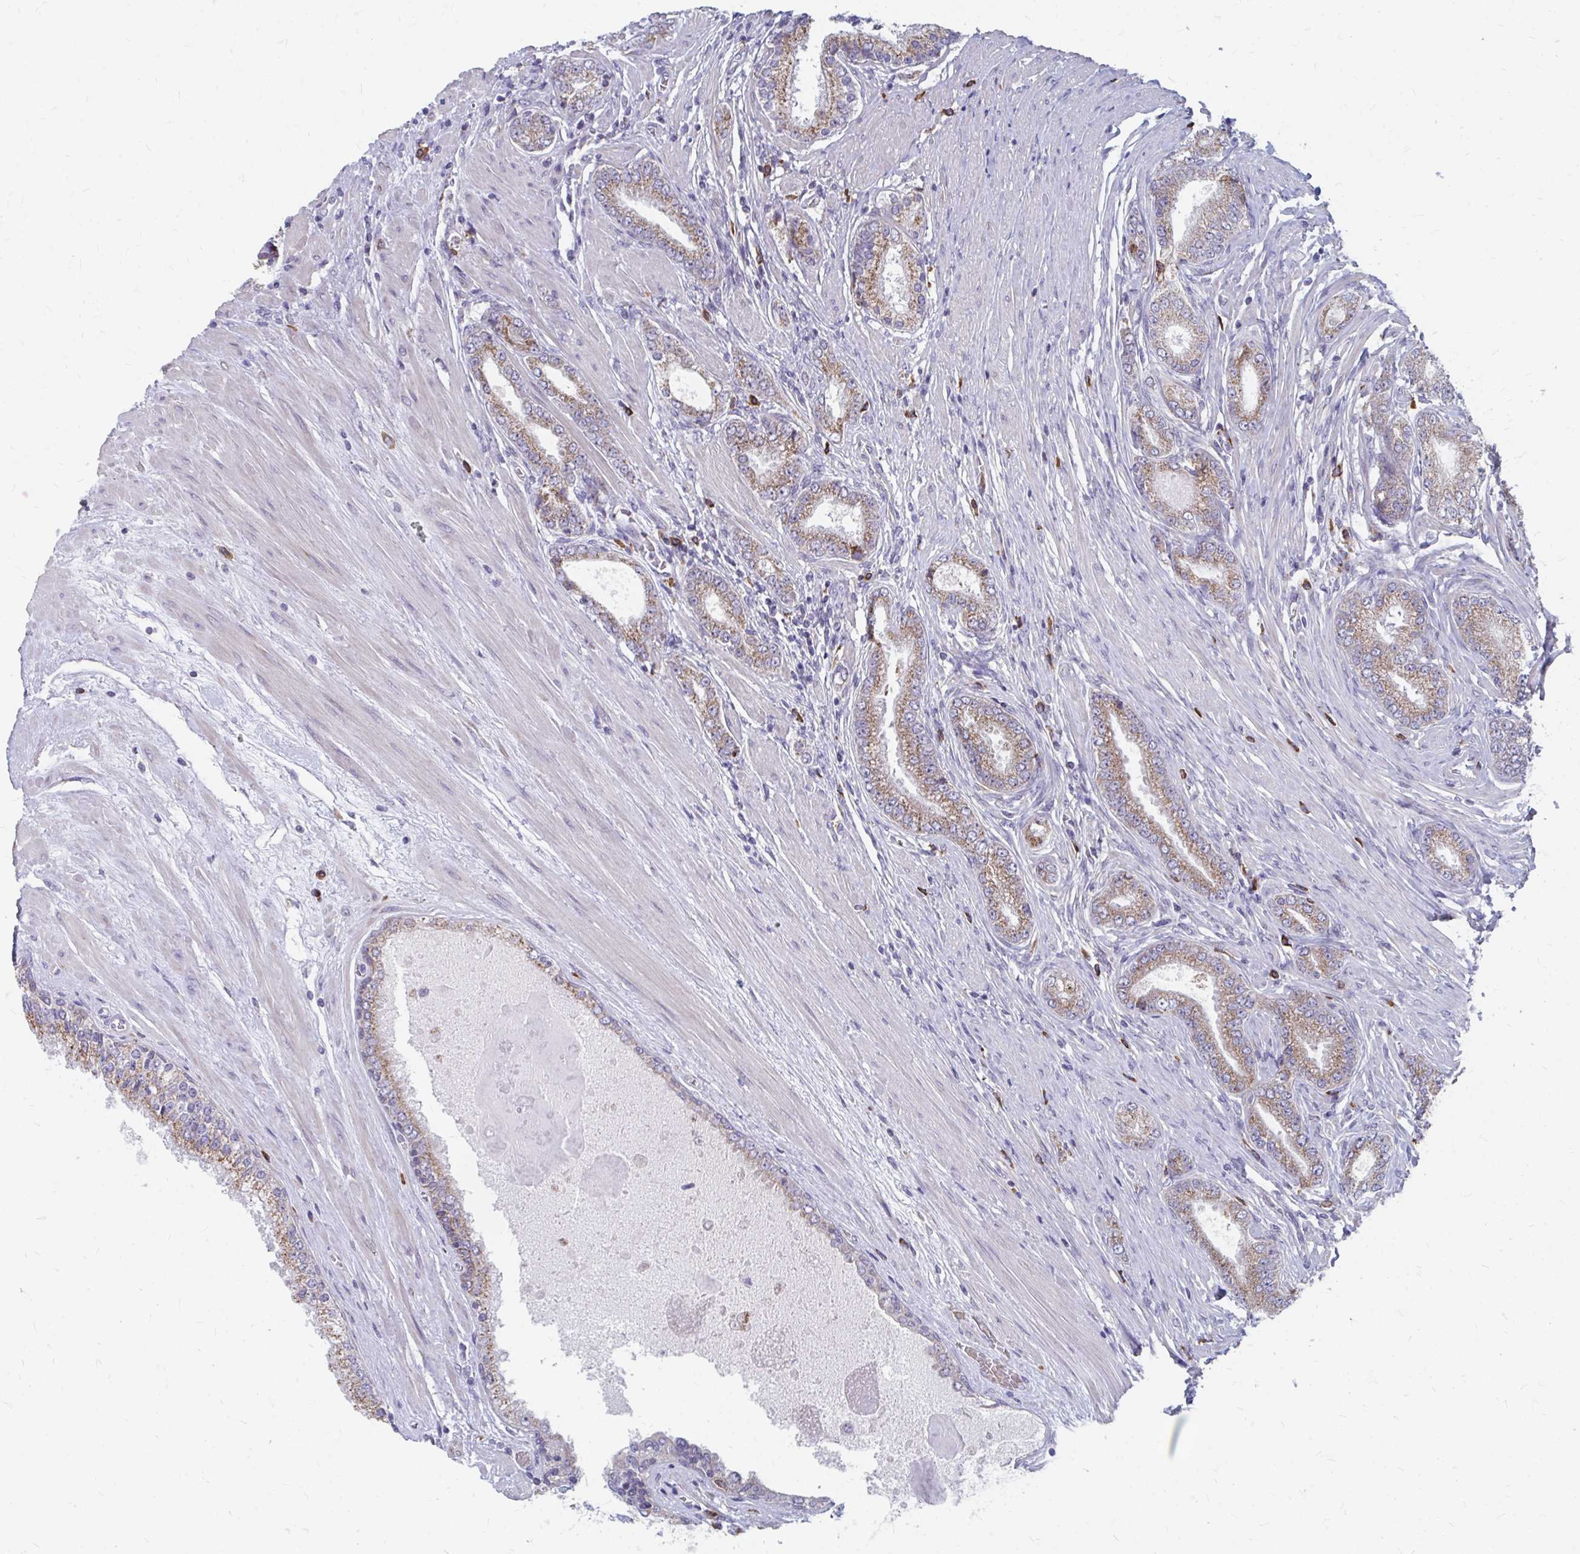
{"staining": {"intensity": "moderate", "quantity": ">75%", "location": "cytoplasmic/membranous"}, "tissue": "prostate cancer", "cell_type": "Tumor cells", "image_type": "cancer", "snomed": [{"axis": "morphology", "description": "Adenocarcinoma, High grade"}, {"axis": "topography", "description": "Prostate"}], "caption": "Moderate cytoplasmic/membranous expression is present in approximately >75% of tumor cells in high-grade adenocarcinoma (prostate).", "gene": "PABIR3", "patient": {"sex": "male", "age": 67}}